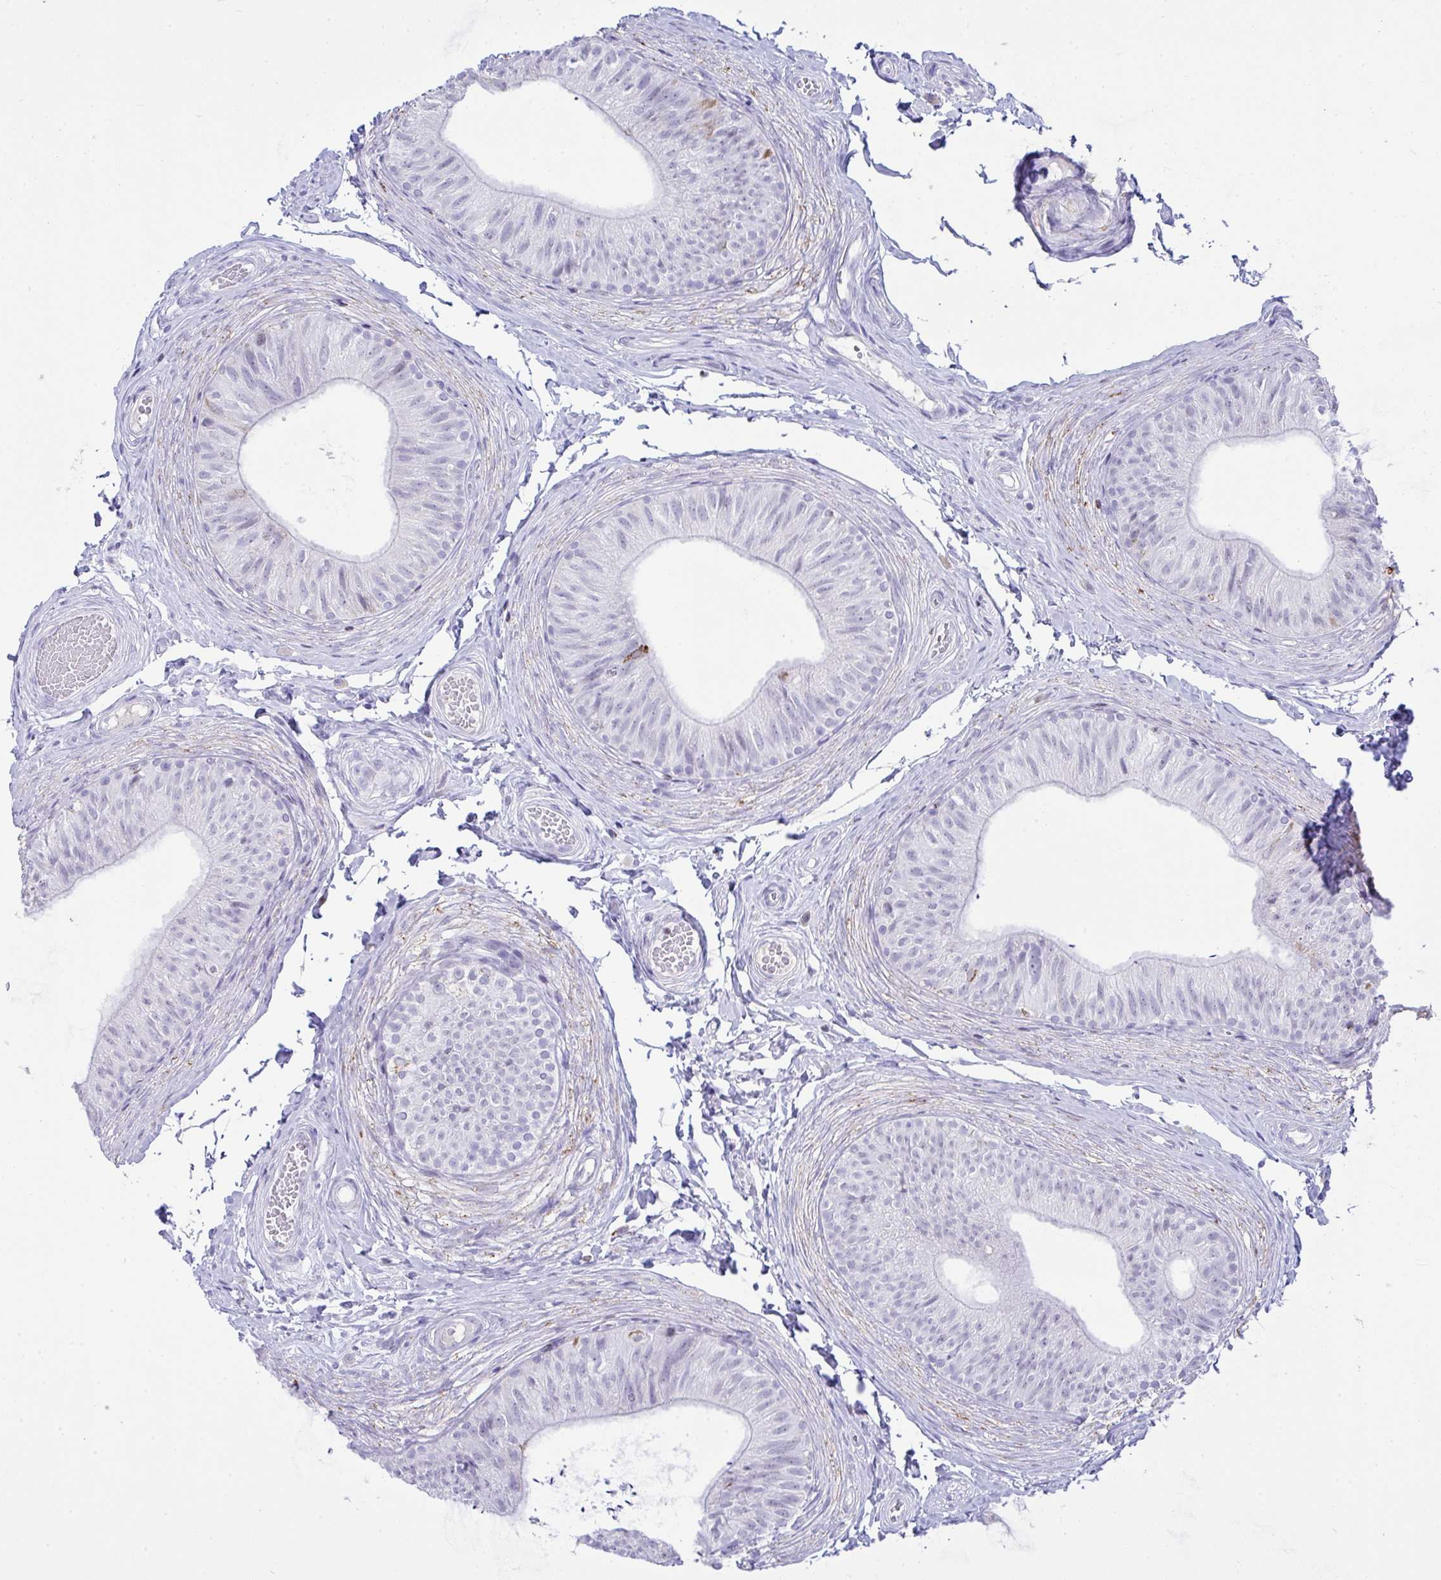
{"staining": {"intensity": "moderate", "quantity": "<25%", "location": "cytoplasmic/membranous"}, "tissue": "epididymis", "cell_type": "Glandular cells", "image_type": "normal", "snomed": [{"axis": "morphology", "description": "Normal tissue, NOS"}, {"axis": "topography", "description": "Epididymis, spermatic cord, NOS"}, {"axis": "topography", "description": "Epididymis"}, {"axis": "topography", "description": "Peripheral nerve tissue"}], "caption": "Immunohistochemistry image of benign epididymis stained for a protein (brown), which shows low levels of moderate cytoplasmic/membranous positivity in approximately <25% of glandular cells.", "gene": "PLA2G12B", "patient": {"sex": "male", "age": 29}}